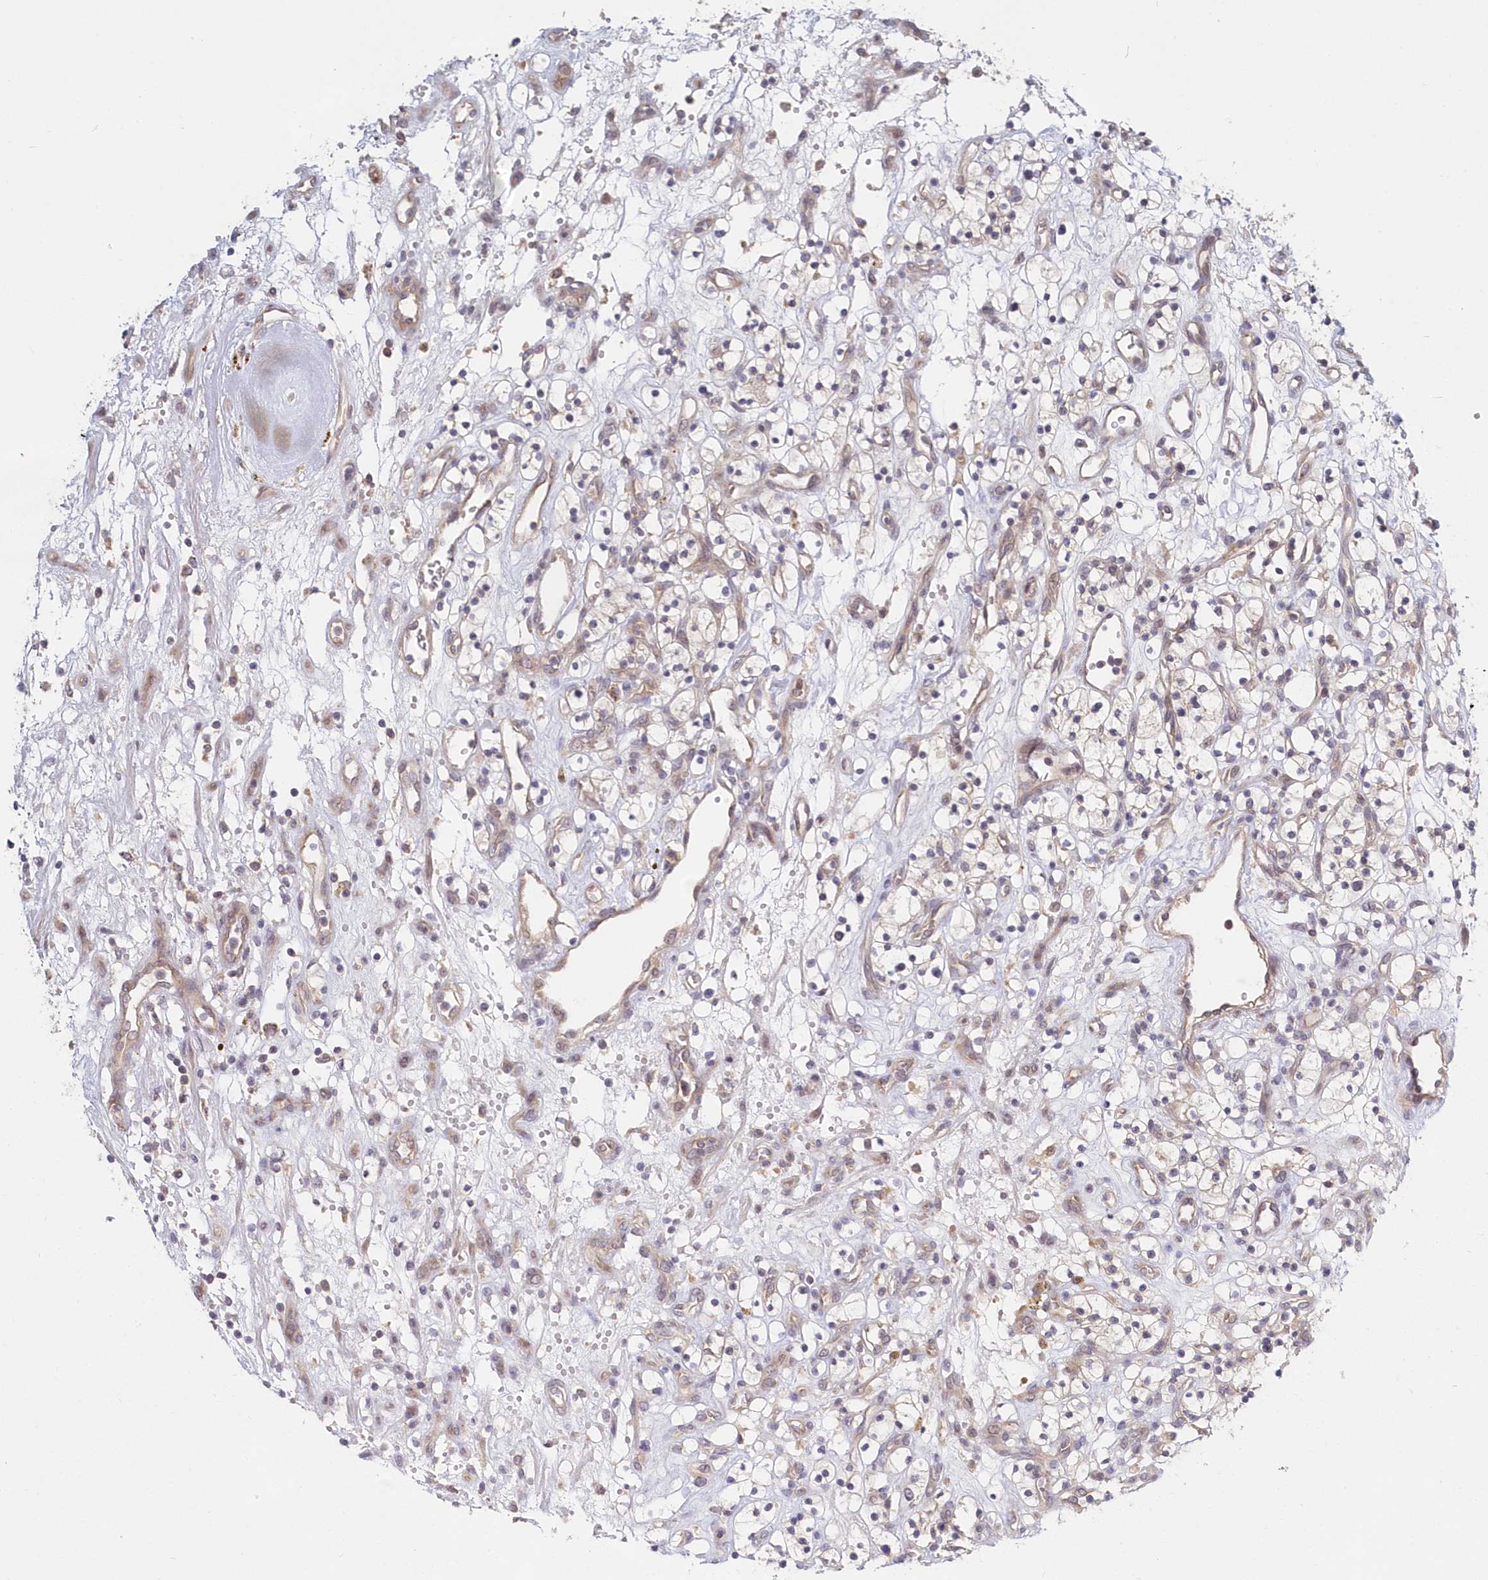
{"staining": {"intensity": "negative", "quantity": "none", "location": "none"}, "tissue": "renal cancer", "cell_type": "Tumor cells", "image_type": "cancer", "snomed": [{"axis": "morphology", "description": "Adenocarcinoma, NOS"}, {"axis": "topography", "description": "Kidney"}], "caption": "Immunohistochemical staining of adenocarcinoma (renal) exhibits no significant positivity in tumor cells.", "gene": "KATNA1", "patient": {"sex": "female", "age": 57}}